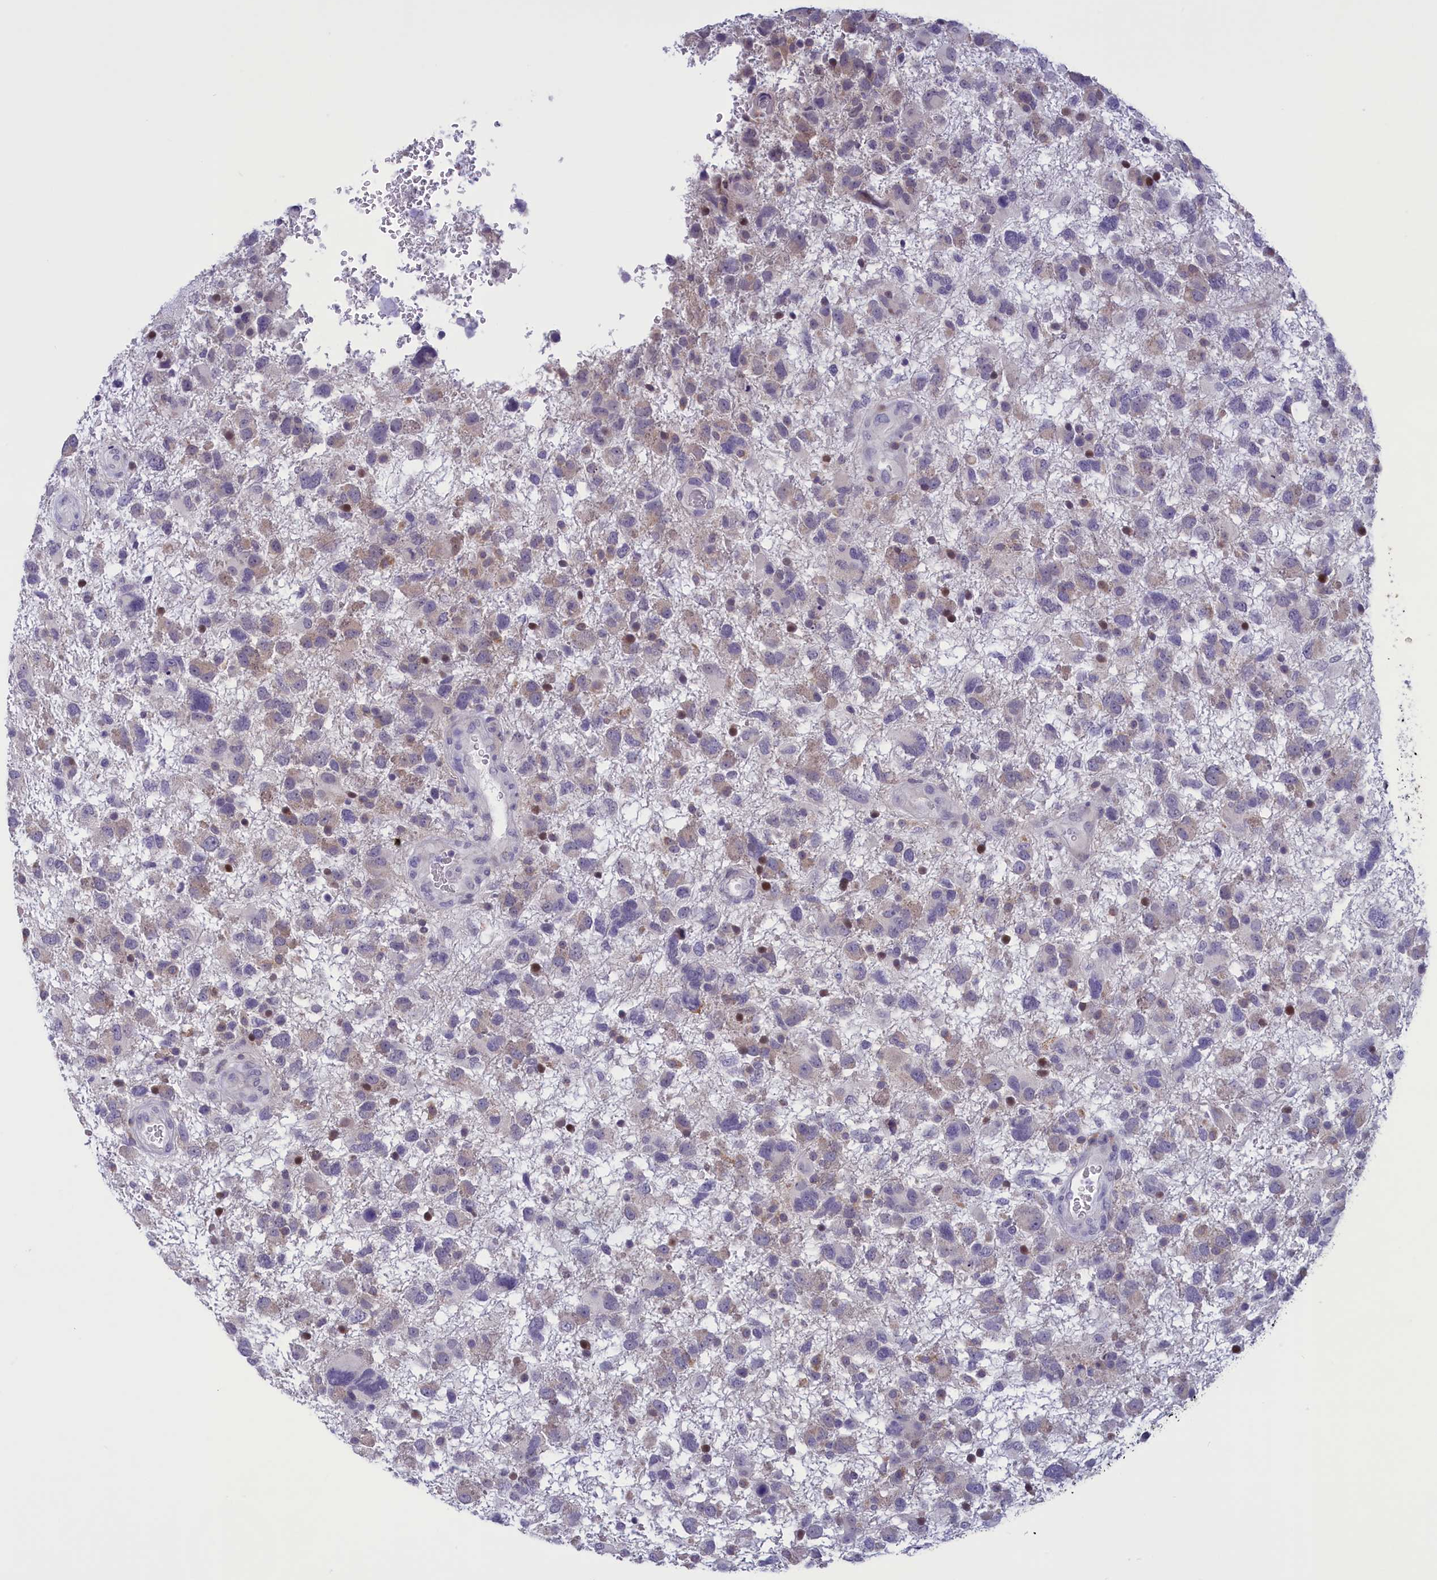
{"staining": {"intensity": "weak", "quantity": "<25%", "location": "cytoplasmic/membranous"}, "tissue": "glioma", "cell_type": "Tumor cells", "image_type": "cancer", "snomed": [{"axis": "morphology", "description": "Glioma, malignant, High grade"}, {"axis": "topography", "description": "Brain"}], "caption": "Immunohistochemistry (IHC) micrograph of neoplastic tissue: glioma stained with DAB (3,3'-diaminobenzidine) reveals no significant protein expression in tumor cells.", "gene": "ELOA2", "patient": {"sex": "male", "age": 61}}